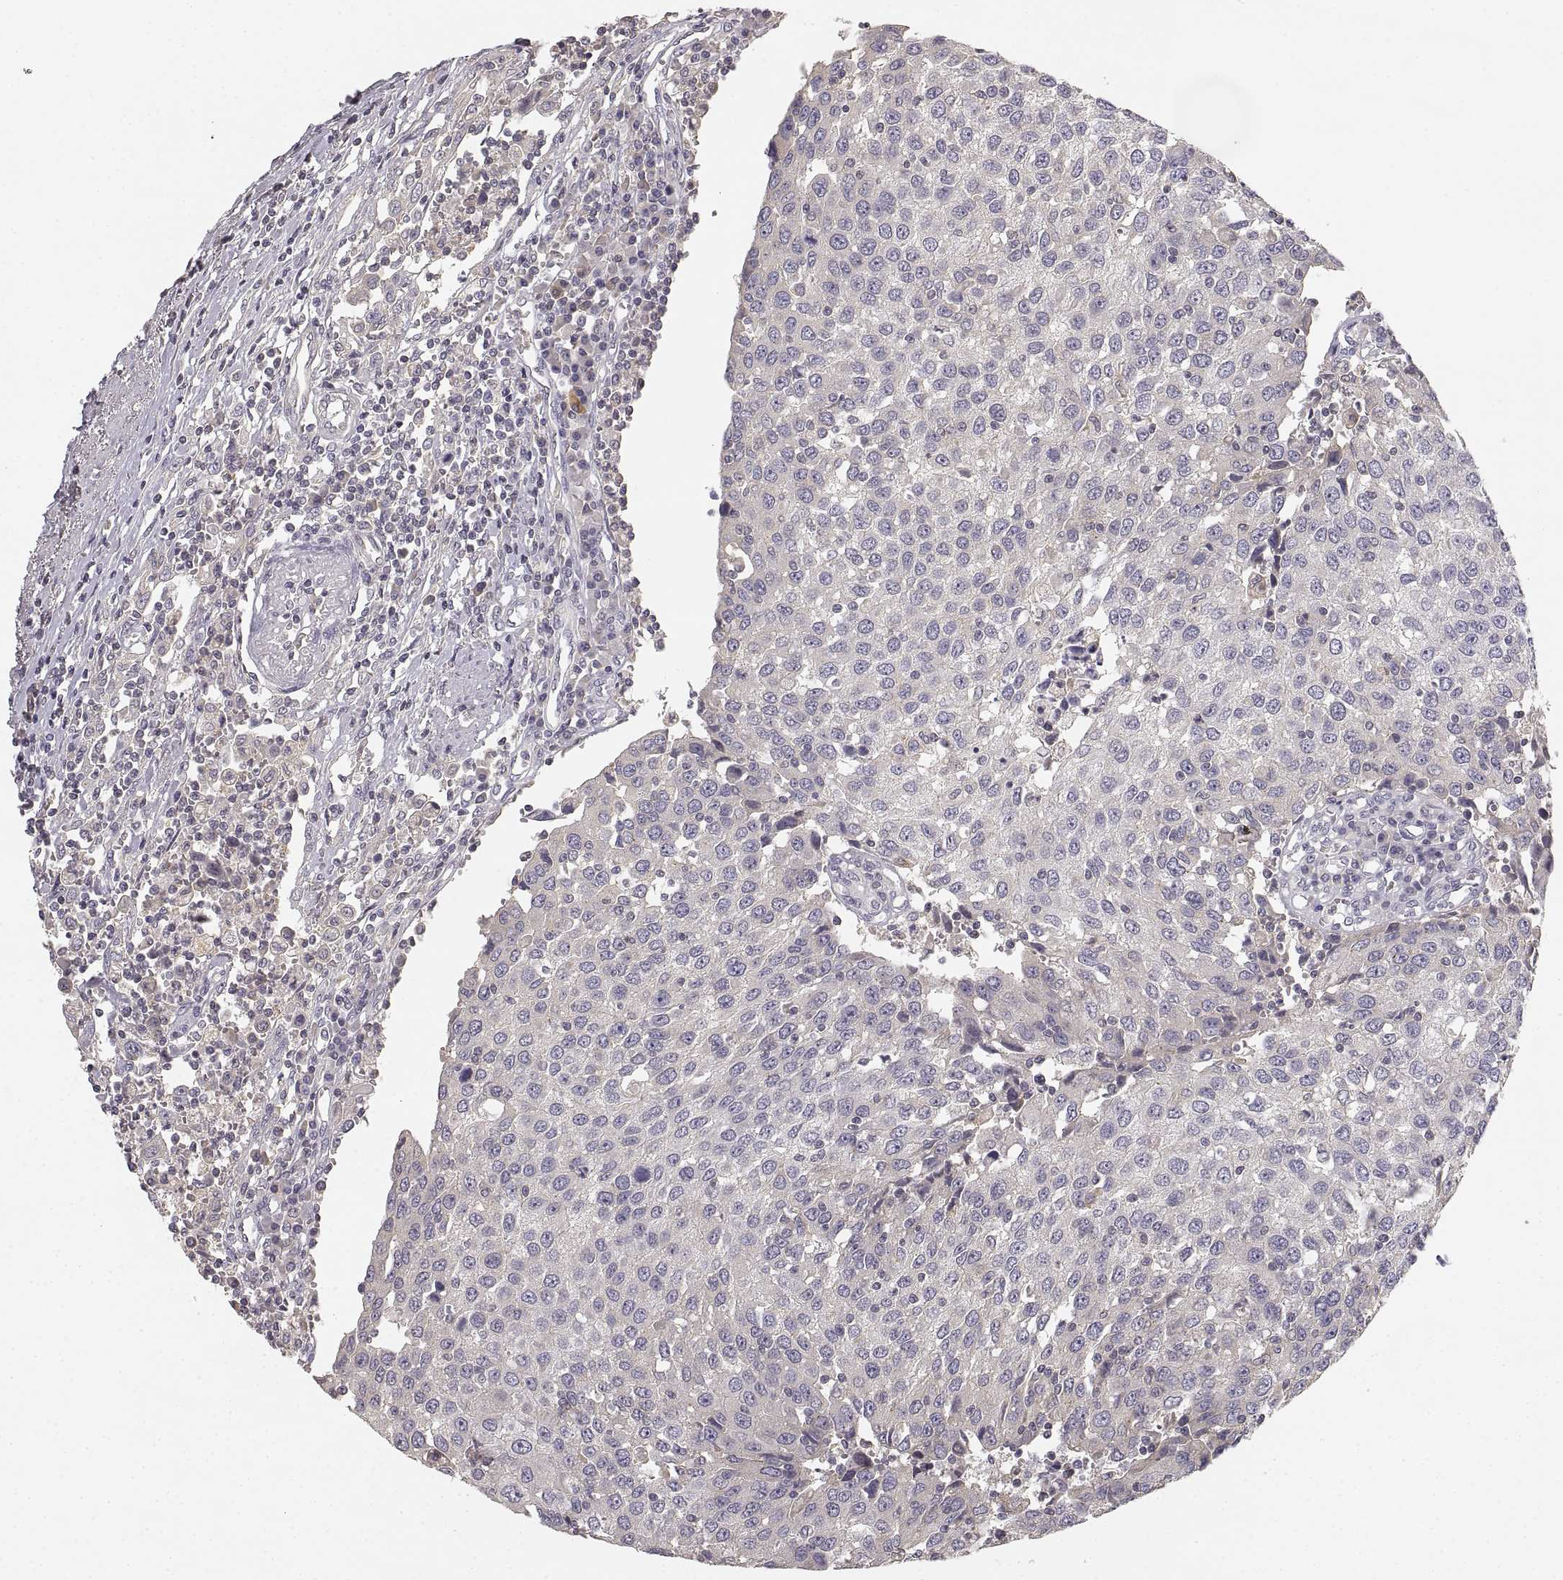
{"staining": {"intensity": "negative", "quantity": "none", "location": "none"}, "tissue": "urothelial cancer", "cell_type": "Tumor cells", "image_type": "cancer", "snomed": [{"axis": "morphology", "description": "Urothelial carcinoma, High grade"}, {"axis": "topography", "description": "Urinary bladder"}], "caption": "IHC micrograph of neoplastic tissue: urothelial cancer stained with DAB (3,3'-diaminobenzidine) exhibits no significant protein staining in tumor cells.", "gene": "RUNDC3A", "patient": {"sex": "female", "age": 85}}